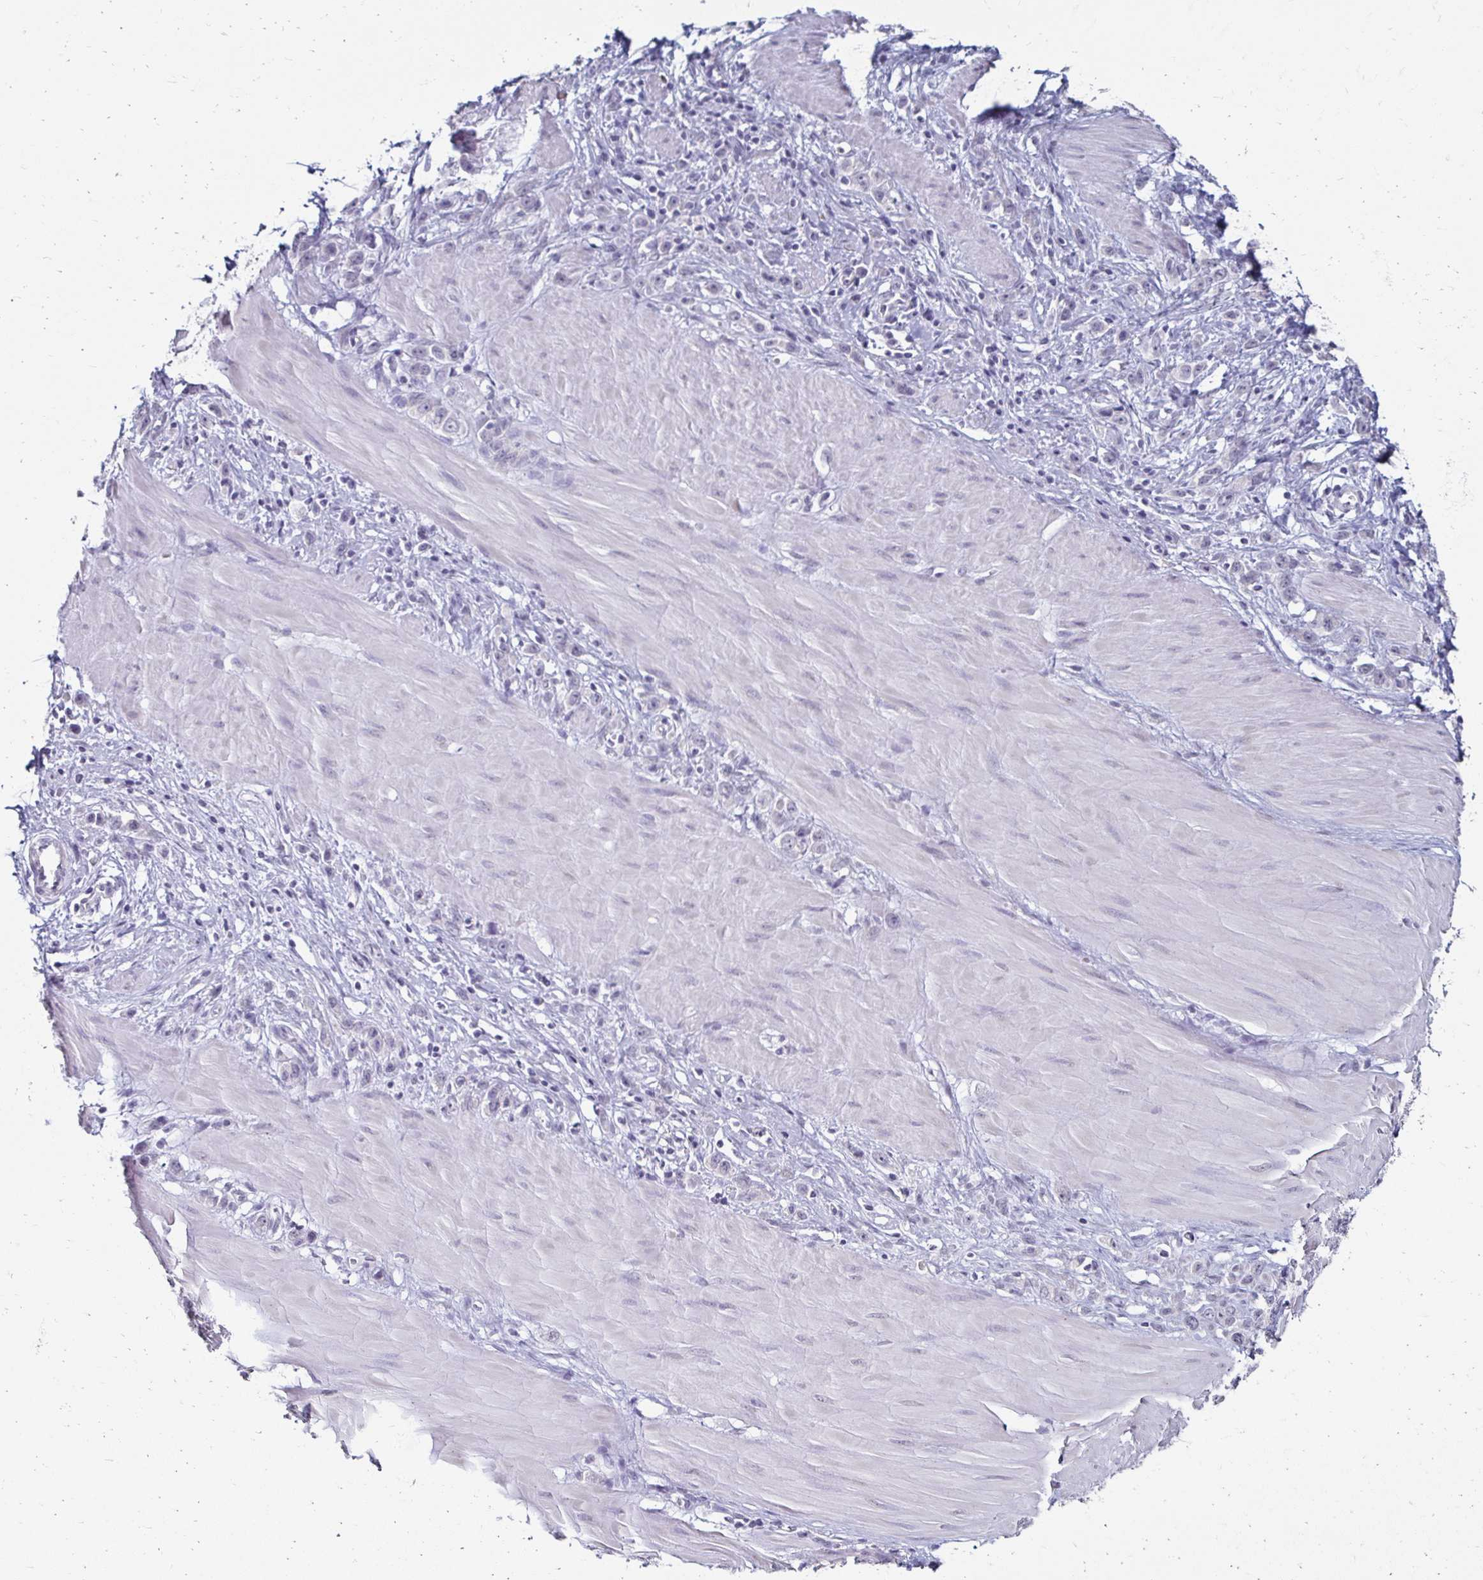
{"staining": {"intensity": "negative", "quantity": "none", "location": "none"}, "tissue": "stomach cancer", "cell_type": "Tumor cells", "image_type": "cancer", "snomed": [{"axis": "morphology", "description": "Adenocarcinoma, NOS"}, {"axis": "topography", "description": "Stomach"}], "caption": "The micrograph demonstrates no significant positivity in tumor cells of stomach adenocarcinoma. The staining was performed using DAB to visualize the protein expression in brown, while the nuclei were stained in blue with hematoxylin (Magnification: 20x).", "gene": "TOMM34", "patient": {"sex": "male", "age": 47}}